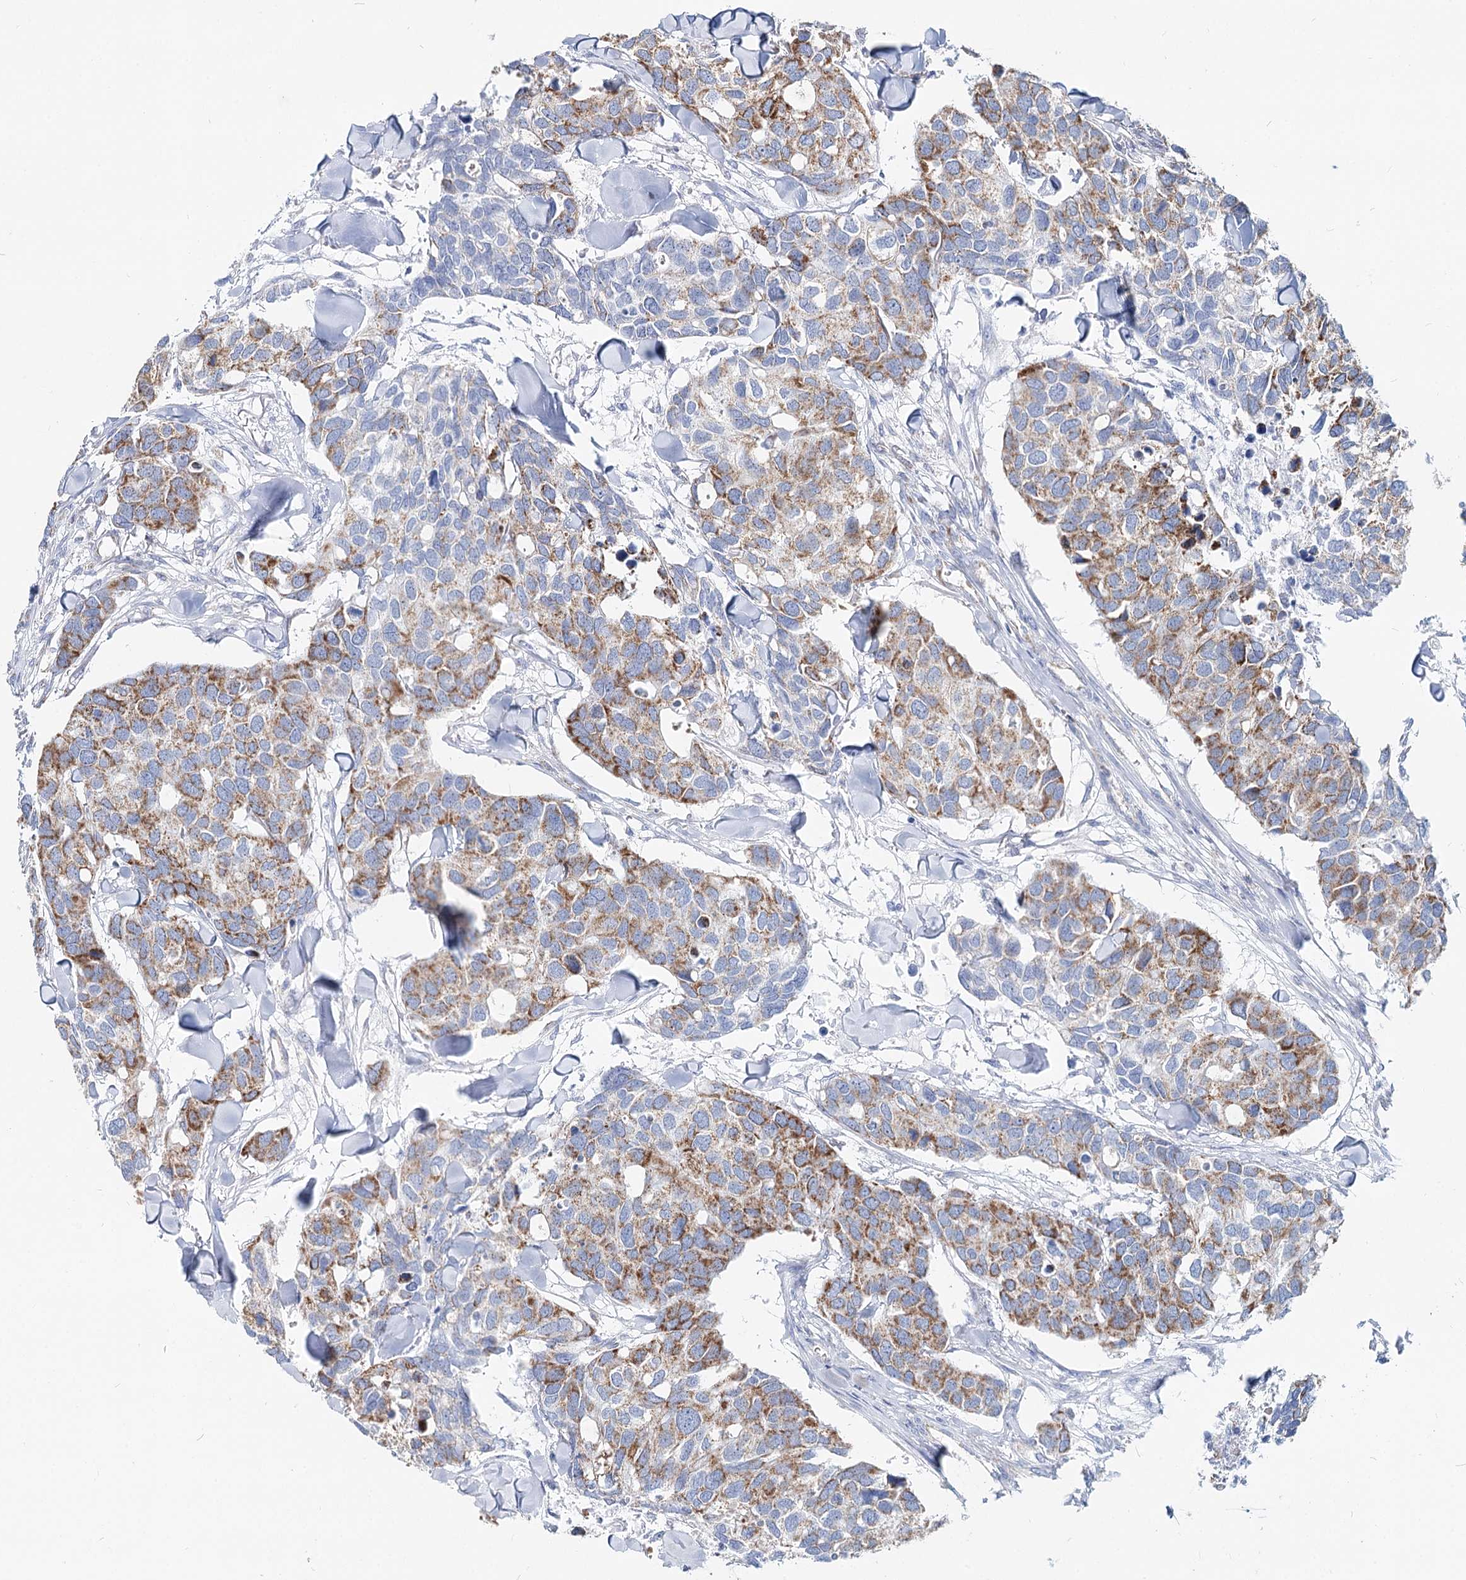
{"staining": {"intensity": "moderate", "quantity": "25%-75%", "location": "cytoplasmic/membranous"}, "tissue": "breast cancer", "cell_type": "Tumor cells", "image_type": "cancer", "snomed": [{"axis": "morphology", "description": "Duct carcinoma"}, {"axis": "topography", "description": "Breast"}], "caption": "Immunohistochemistry (IHC) image of neoplastic tissue: human breast intraductal carcinoma stained using immunohistochemistry exhibits medium levels of moderate protein expression localized specifically in the cytoplasmic/membranous of tumor cells, appearing as a cytoplasmic/membranous brown color.", "gene": "MCCC2", "patient": {"sex": "female", "age": 83}}